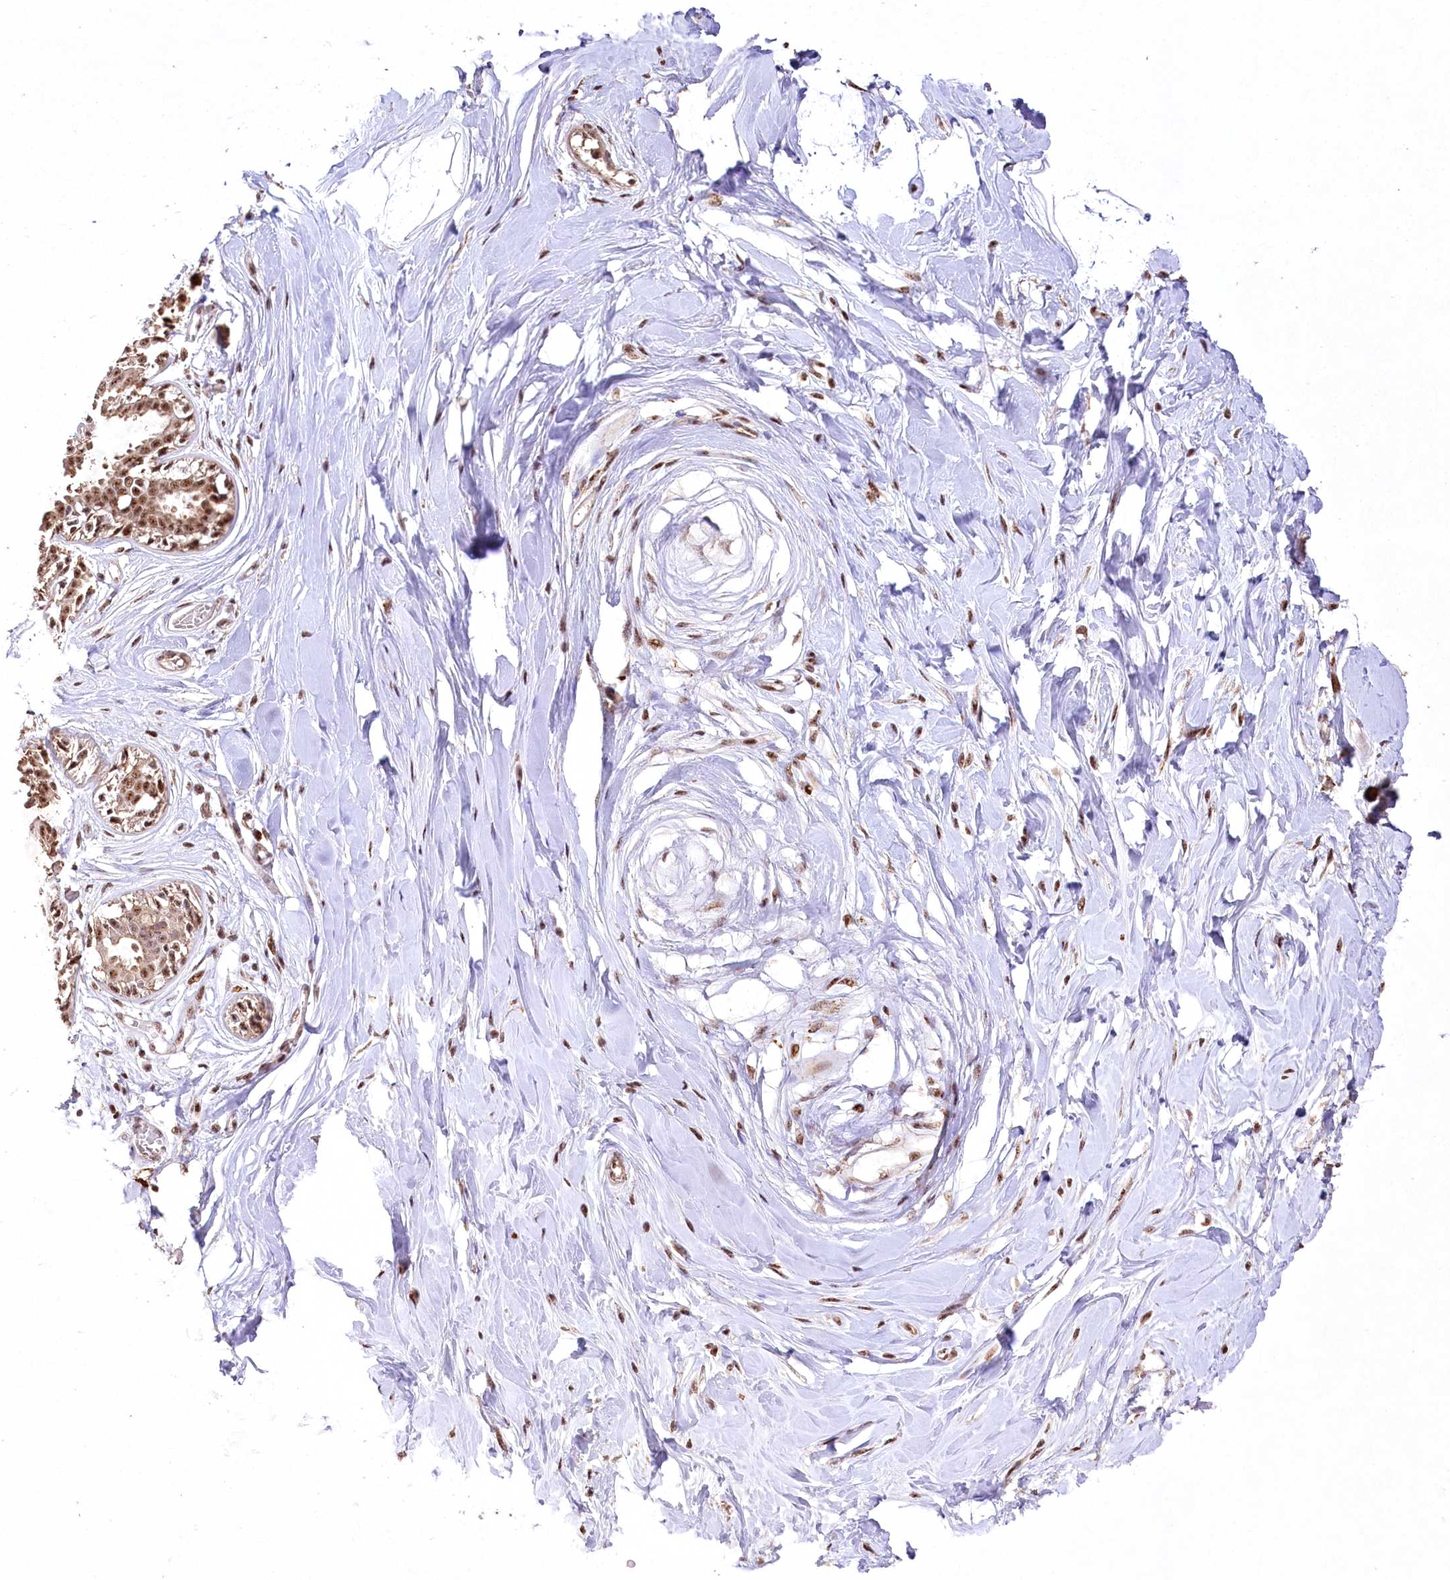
{"staining": {"intensity": "moderate", "quantity": ">75%", "location": "nuclear"}, "tissue": "breast", "cell_type": "Adipocytes", "image_type": "normal", "snomed": [{"axis": "morphology", "description": "Normal tissue, NOS"}, {"axis": "topography", "description": "Breast"}], "caption": "IHC staining of benign breast, which shows medium levels of moderate nuclear positivity in about >75% of adipocytes indicating moderate nuclear protein positivity. The staining was performed using DAB (3,3'-diaminobenzidine) (brown) for protein detection and nuclei were counterstained in hematoxylin (blue).", "gene": "PYROXD1", "patient": {"sex": "female", "age": 45}}